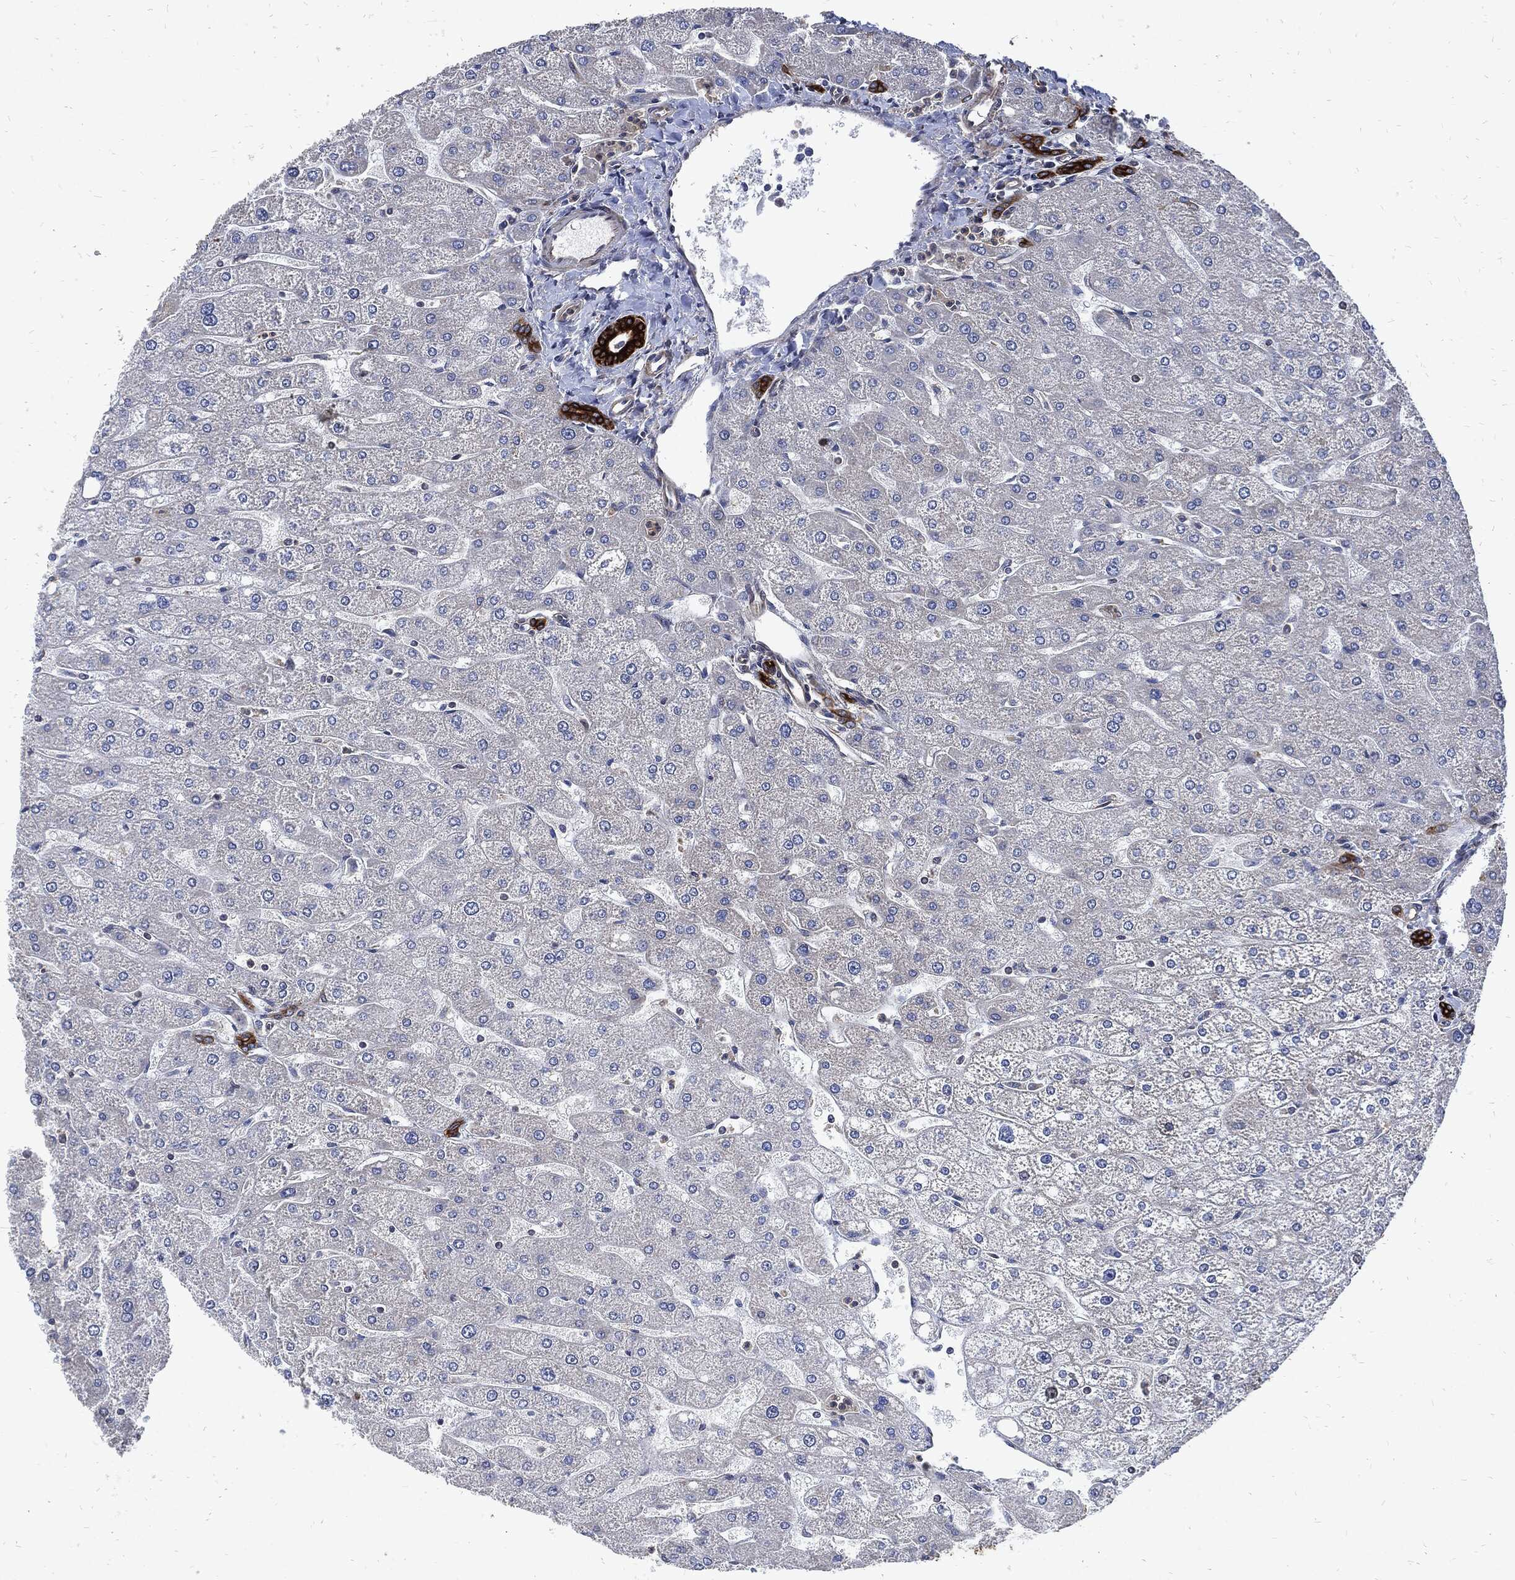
{"staining": {"intensity": "strong", "quantity": ">75%", "location": "cytoplasmic/membranous"}, "tissue": "liver", "cell_type": "Cholangiocytes", "image_type": "normal", "snomed": [{"axis": "morphology", "description": "Normal tissue, NOS"}, {"axis": "topography", "description": "Liver"}], "caption": "Protein expression analysis of normal liver demonstrates strong cytoplasmic/membranous expression in about >75% of cholangiocytes. Nuclei are stained in blue.", "gene": "DCTN1", "patient": {"sex": "male", "age": 67}}